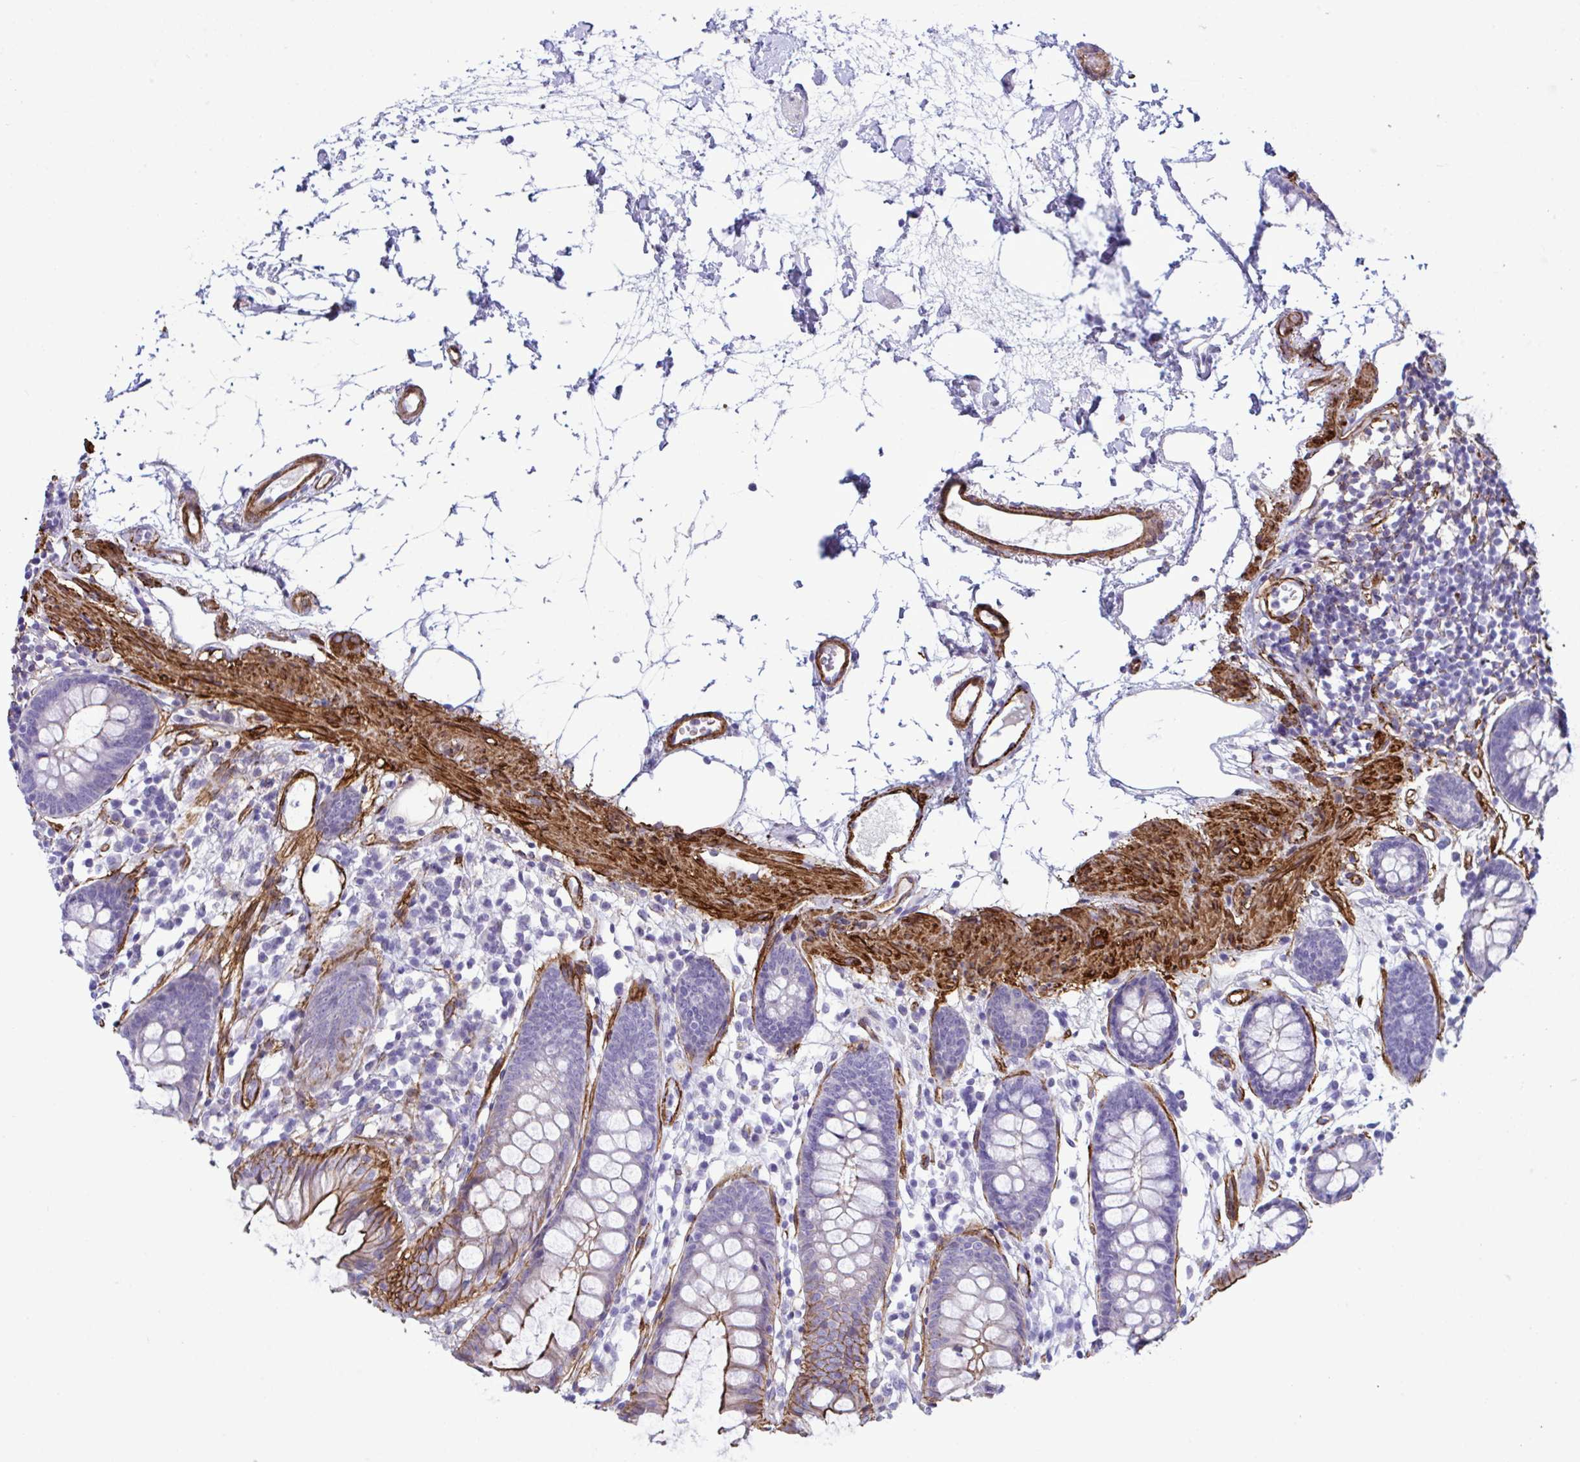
{"staining": {"intensity": "strong", "quantity": ">75%", "location": "cytoplasmic/membranous"}, "tissue": "colon", "cell_type": "Endothelial cells", "image_type": "normal", "snomed": [{"axis": "morphology", "description": "Normal tissue, NOS"}, {"axis": "topography", "description": "Colon"}], "caption": "The immunohistochemical stain highlights strong cytoplasmic/membranous expression in endothelial cells of normal colon. (brown staining indicates protein expression, while blue staining denotes nuclei).", "gene": "SYNPO2L", "patient": {"sex": "female", "age": 84}}